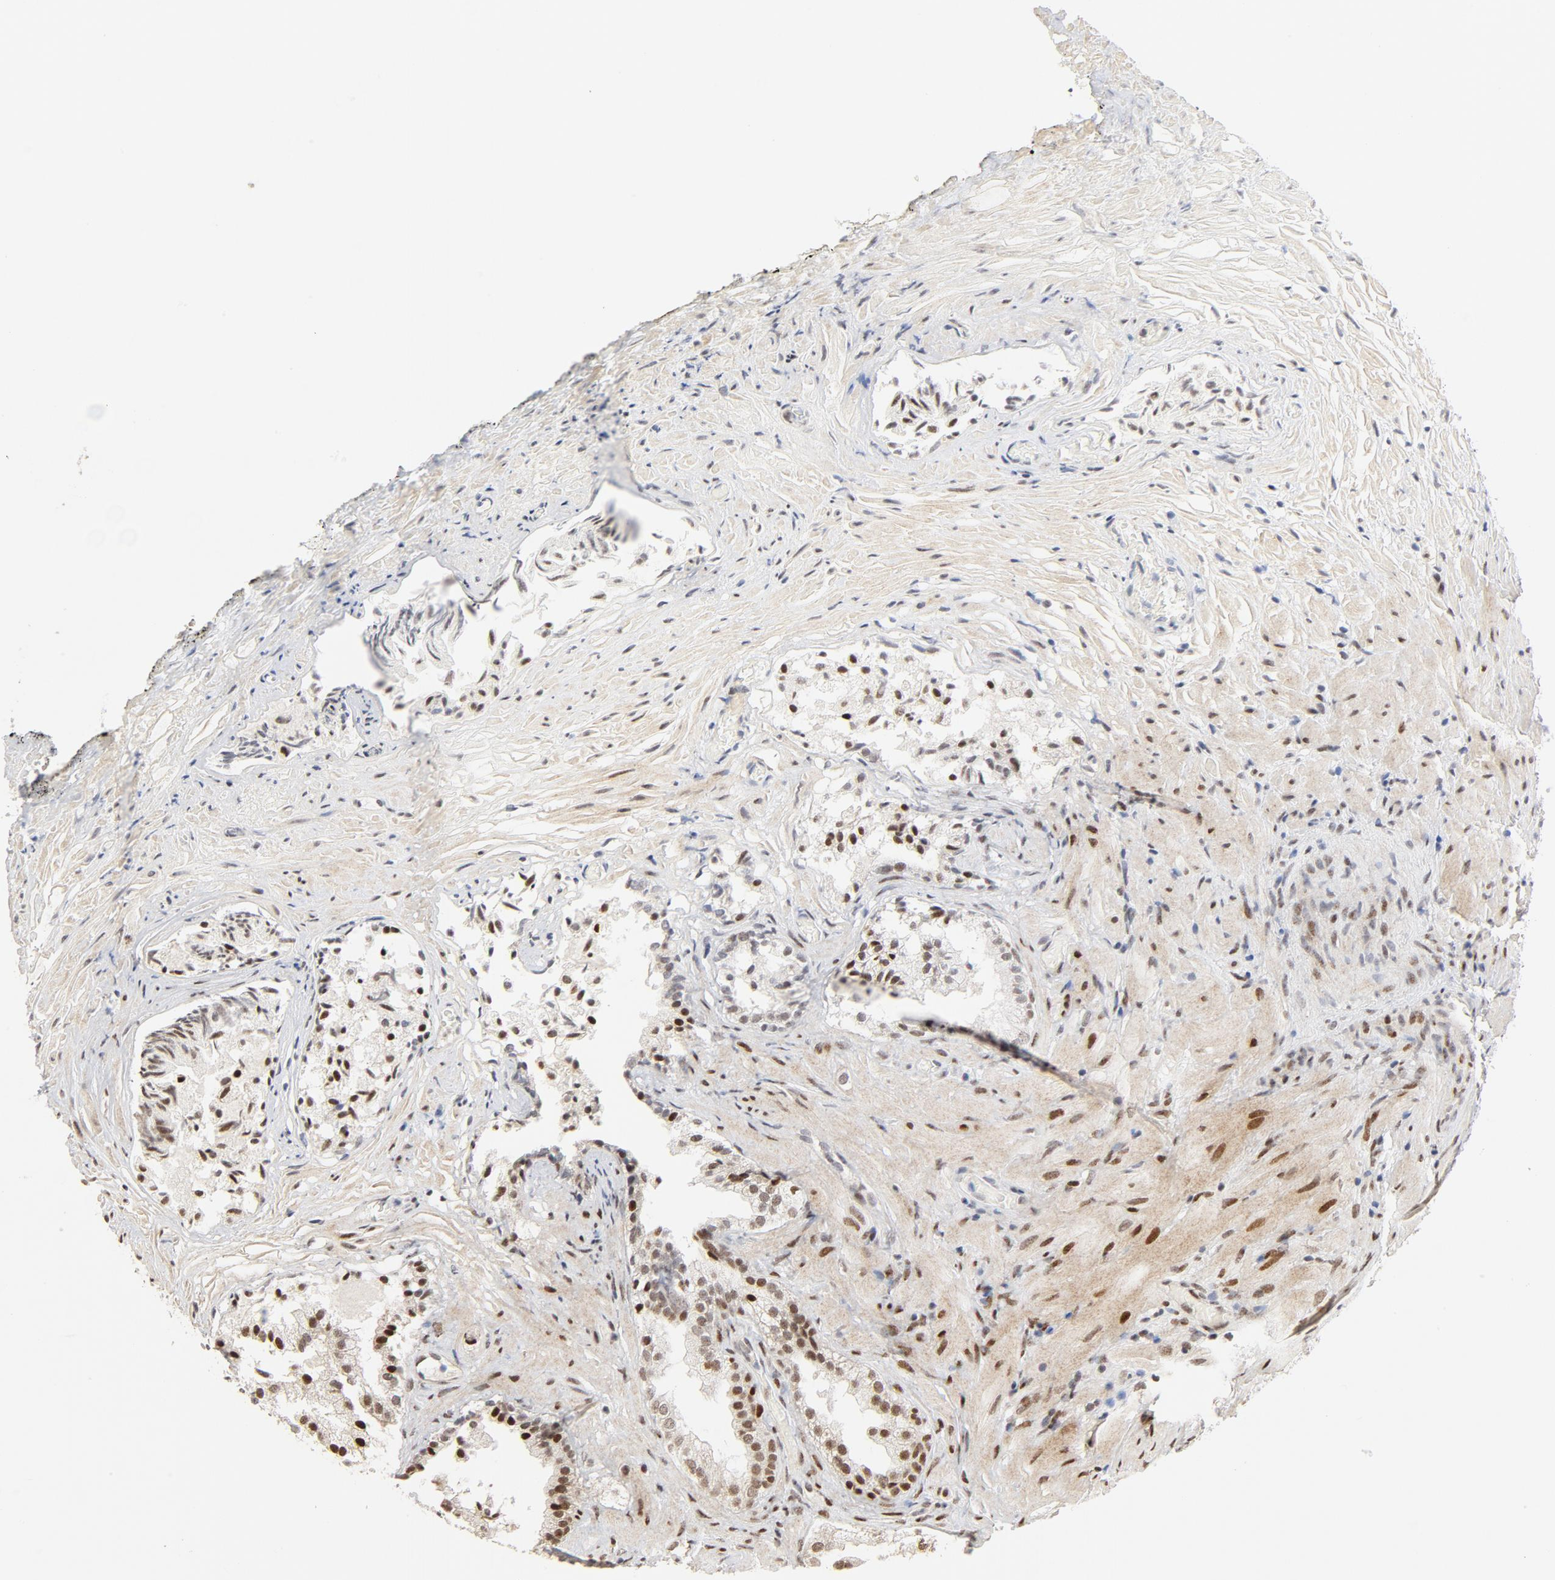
{"staining": {"intensity": "moderate", "quantity": "25%-75%", "location": "nuclear"}, "tissue": "prostate", "cell_type": "Glandular cells", "image_type": "normal", "snomed": [{"axis": "morphology", "description": "Normal tissue, NOS"}, {"axis": "topography", "description": "Prostate"}], "caption": "Immunohistochemistry (IHC) micrograph of unremarkable prostate stained for a protein (brown), which displays medium levels of moderate nuclear positivity in about 25%-75% of glandular cells.", "gene": "GTF2I", "patient": {"sex": "male", "age": 76}}